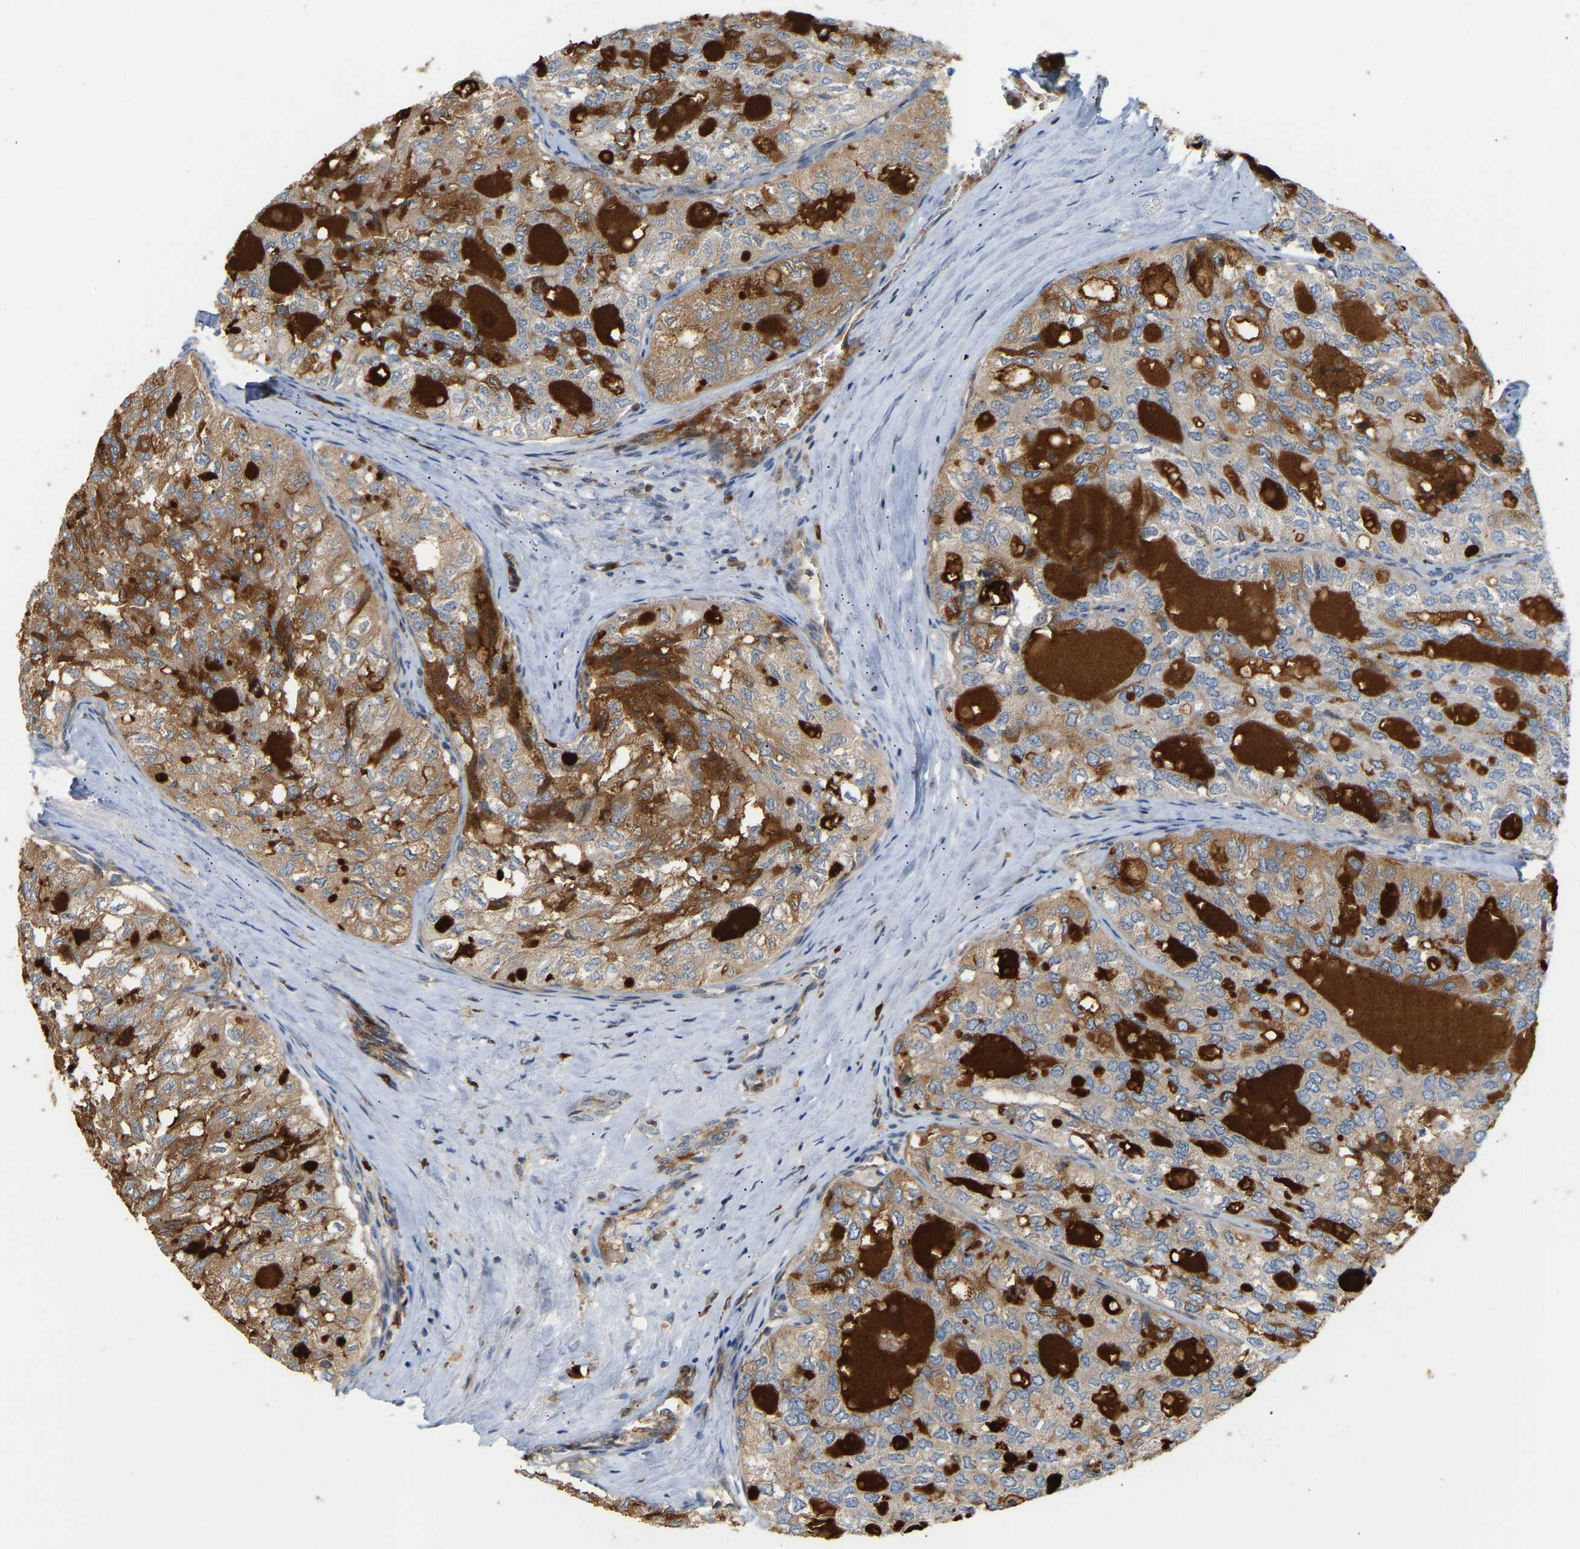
{"staining": {"intensity": "weak", "quantity": ">75%", "location": "cytoplasmic/membranous"}, "tissue": "thyroid cancer", "cell_type": "Tumor cells", "image_type": "cancer", "snomed": [{"axis": "morphology", "description": "Follicular adenoma carcinoma, NOS"}, {"axis": "topography", "description": "Thyroid gland"}], "caption": "Protein analysis of follicular adenoma carcinoma (thyroid) tissue displays weak cytoplasmic/membranous staining in about >75% of tumor cells.", "gene": "PLCG2", "patient": {"sex": "male", "age": 75}}